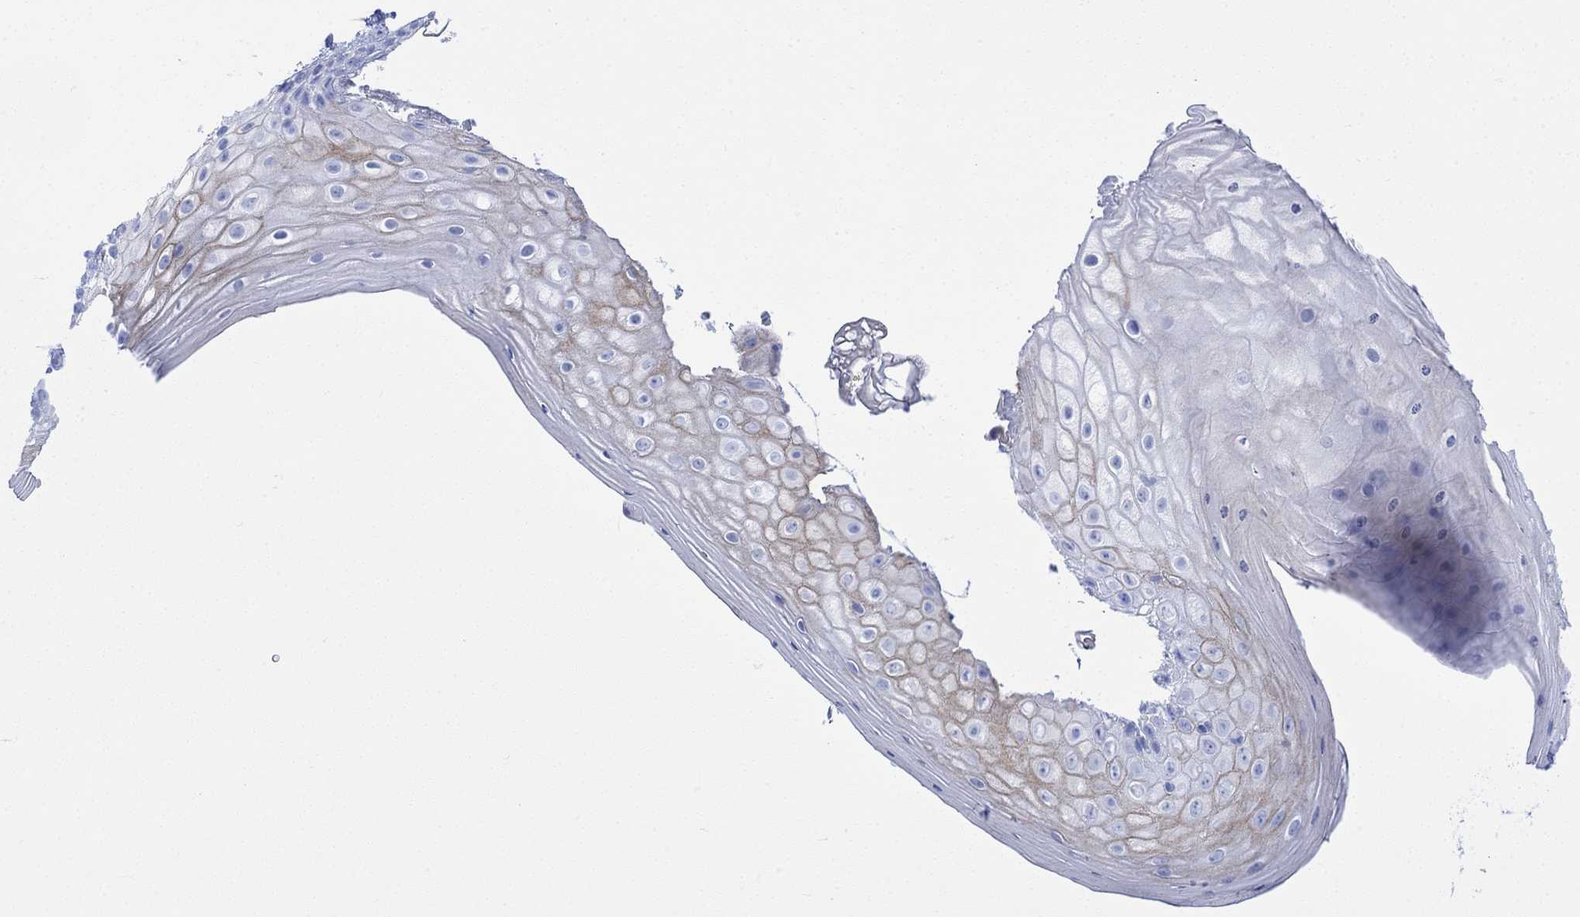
{"staining": {"intensity": "moderate", "quantity": "<25%", "location": "cytoplasmic/membranous"}, "tissue": "vagina", "cell_type": "Squamous epithelial cells", "image_type": "normal", "snomed": [{"axis": "morphology", "description": "Normal tissue, NOS"}, {"axis": "topography", "description": "Vagina"}], "caption": "Protein staining reveals moderate cytoplasmic/membranous staining in about <25% of squamous epithelial cells in unremarkable vagina.", "gene": "CELF4", "patient": {"sex": "female", "age": 47}}